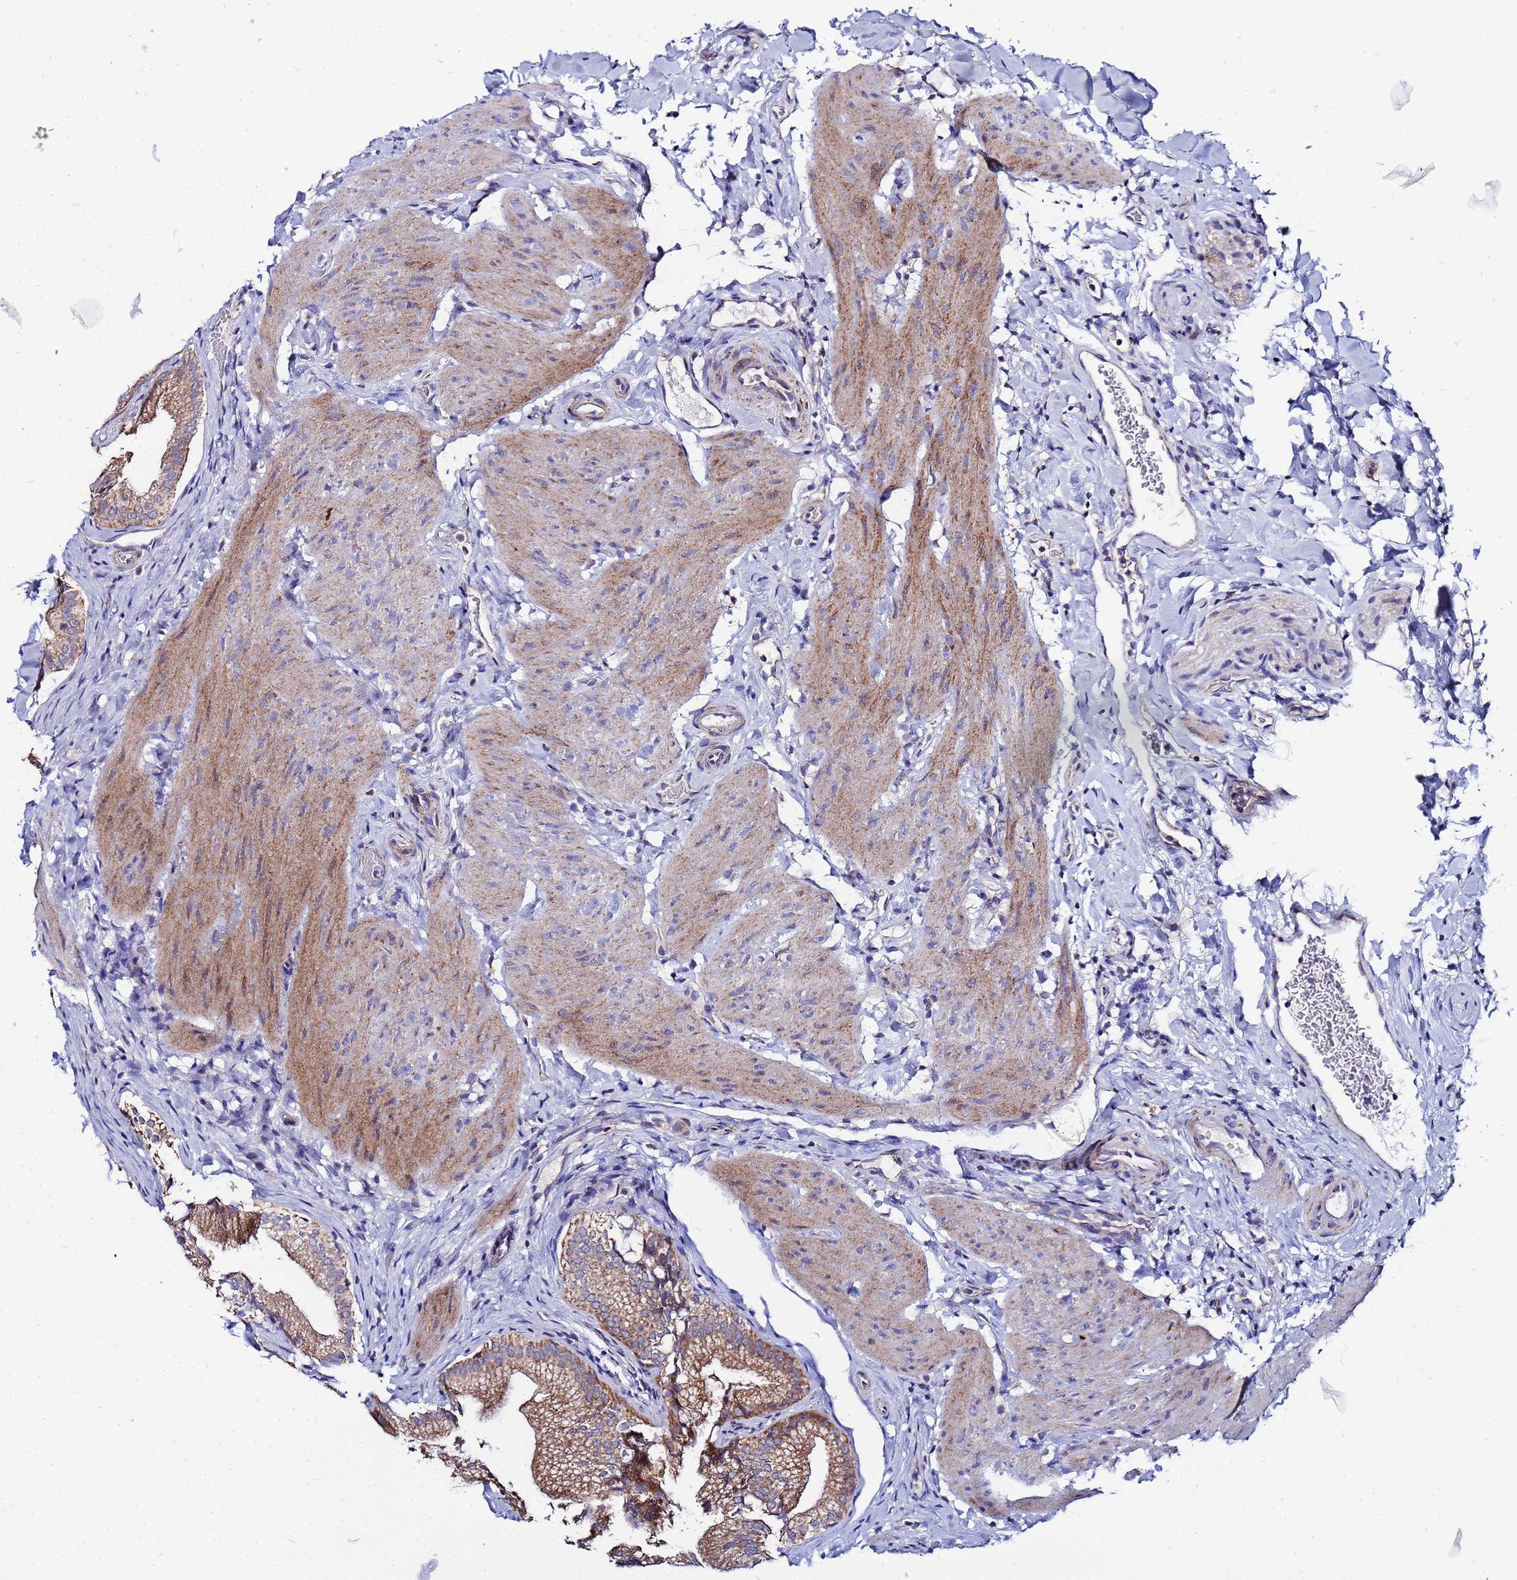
{"staining": {"intensity": "moderate", "quantity": ">75%", "location": "cytoplasmic/membranous"}, "tissue": "gallbladder", "cell_type": "Glandular cells", "image_type": "normal", "snomed": [{"axis": "morphology", "description": "Normal tissue, NOS"}, {"axis": "topography", "description": "Gallbladder"}], "caption": "IHC image of unremarkable gallbladder: gallbladder stained using IHC shows medium levels of moderate protein expression localized specifically in the cytoplasmic/membranous of glandular cells, appearing as a cytoplasmic/membranous brown color.", "gene": "FAHD2A", "patient": {"sex": "female", "age": 30}}